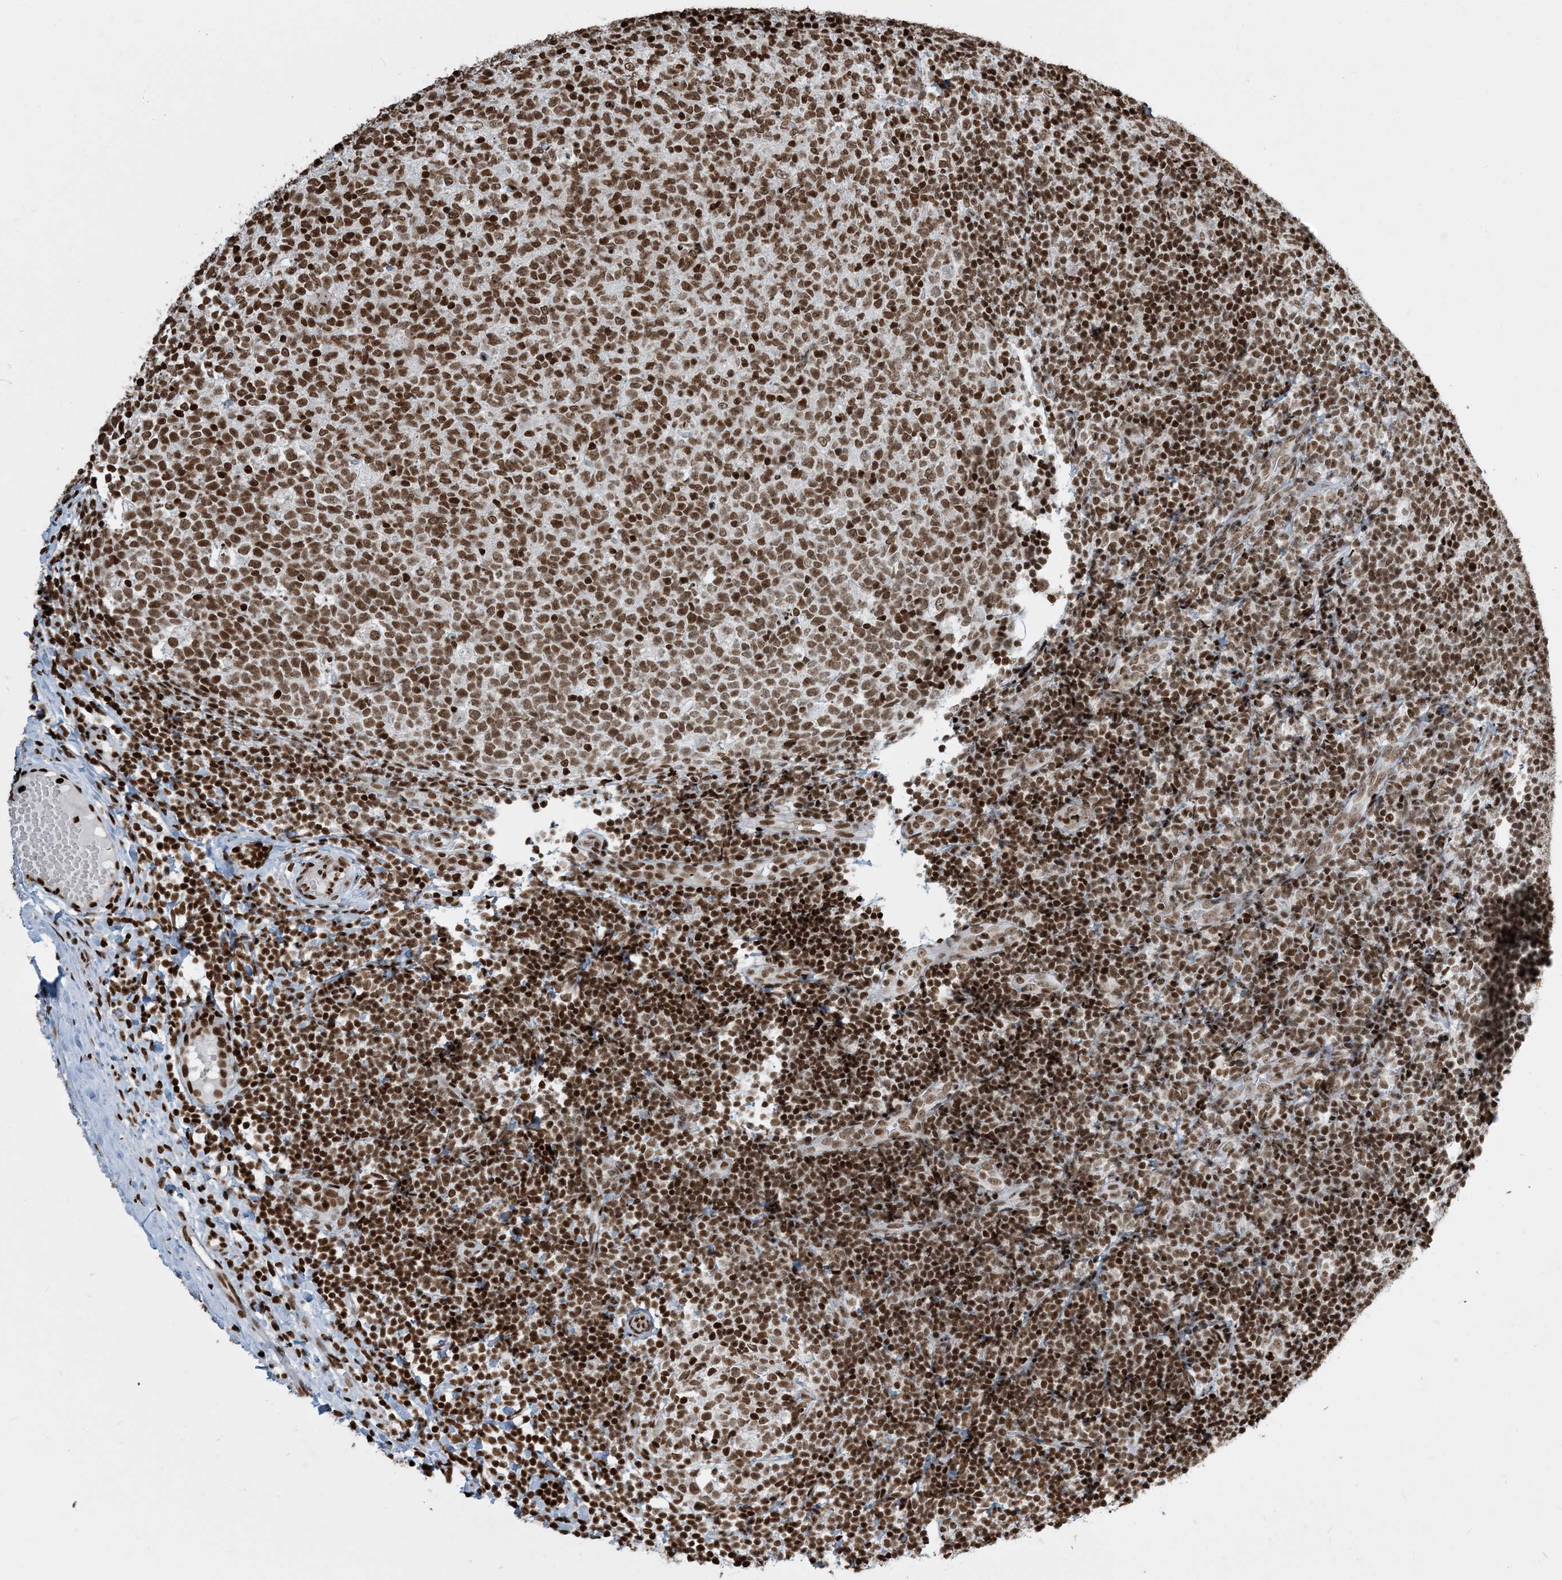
{"staining": {"intensity": "moderate", "quantity": ">75%", "location": "nuclear"}, "tissue": "tonsil", "cell_type": "Germinal center cells", "image_type": "normal", "snomed": [{"axis": "morphology", "description": "Normal tissue, NOS"}, {"axis": "topography", "description": "Tonsil"}], "caption": "This photomicrograph shows immunohistochemistry (IHC) staining of normal tonsil, with medium moderate nuclear positivity in approximately >75% of germinal center cells.", "gene": "H3", "patient": {"sex": "female", "age": 19}}